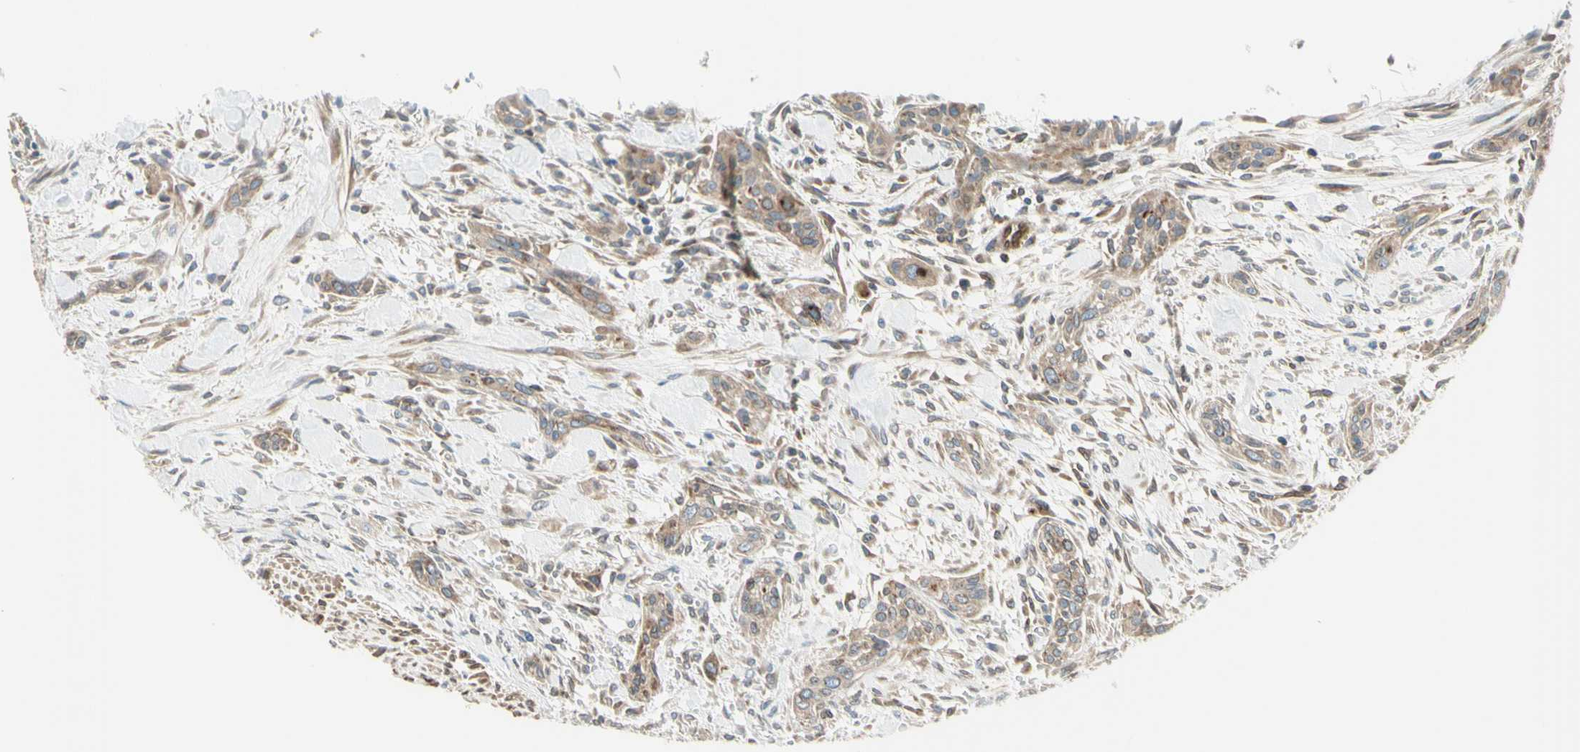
{"staining": {"intensity": "weak", "quantity": ">75%", "location": "cytoplasmic/membranous"}, "tissue": "urothelial cancer", "cell_type": "Tumor cells", "image_type": "cancer", "snomed": [{"axis": "morphology", "description": "Urothelial carcinoma, High grade"}, {"axis": "topography", "description": "Urinary bladder"}], "caption": "IHC (DAB) staining of urothelial carcinoma (high-grade) reveals weak cytoplasmic/membranous protein expression in approximately >75% of tumor cells.", "gene": "TRAF2", "patient": {"sex": "male", "age": 35}}